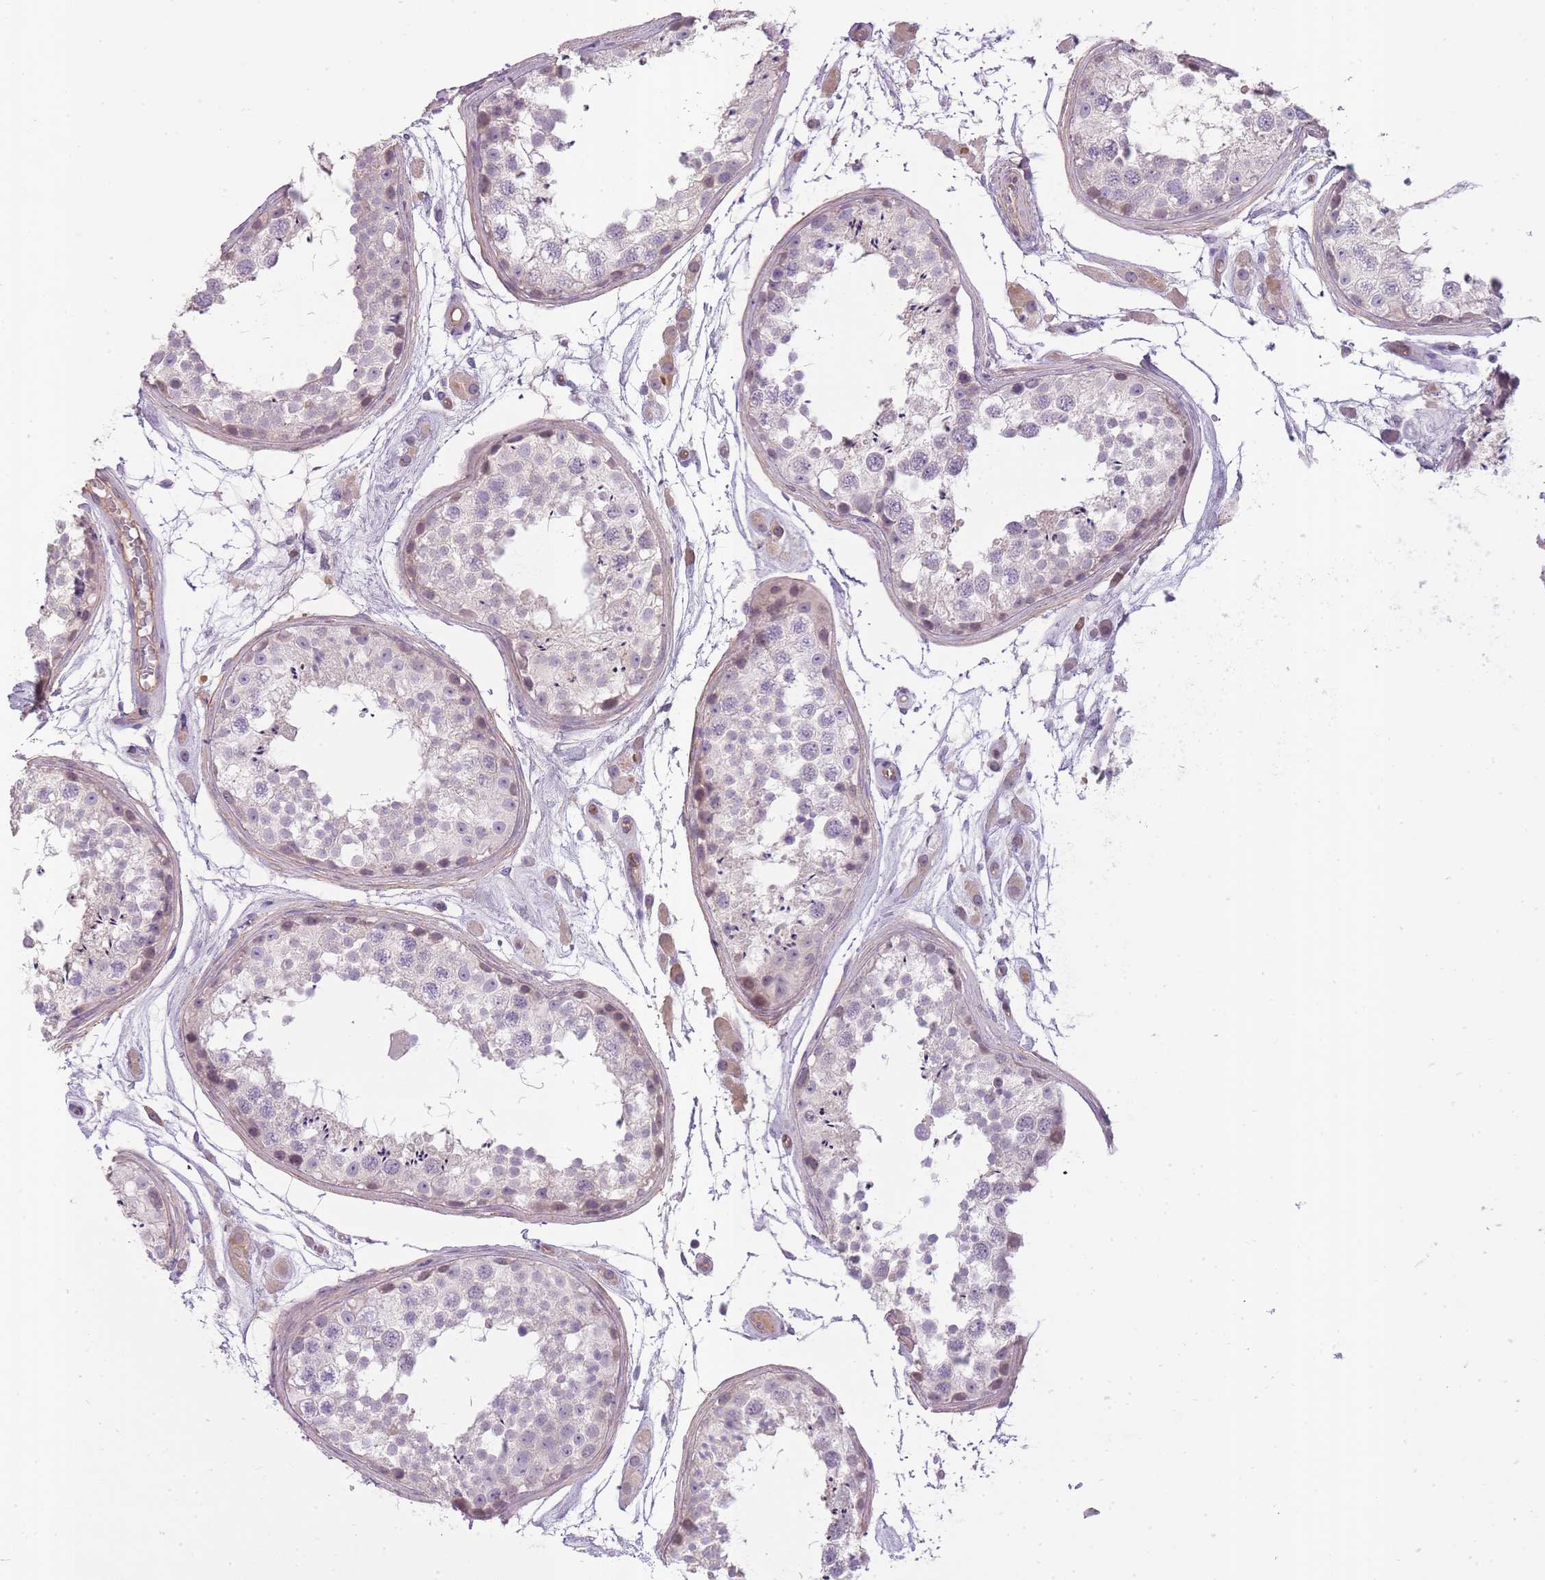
{"staining": {"intensity": "negative", "quantity": "none", "location": "none"}, "tissue": "testis", "cell_type": "Cells in seminiferous ducts", "image_type": "normal", "snomed": [{"axis": "morphology", "description": "Normal tissue, NOS"}, {"axis": "topography", "description": "Testis"}], "caption": "High power microscopy photomicrograph of an immunohistochemistry (IHC) image of unremarkable testis, revealing no significant positivity in cells in seminiferous ducts. Brightfield microscopy of immunohistochemistry stained with DAB (brown) and hematoxylin (blue), captured at high magnification.", "gene": "SLC8A2", "patient": {"sex": "male", "age": 25}}